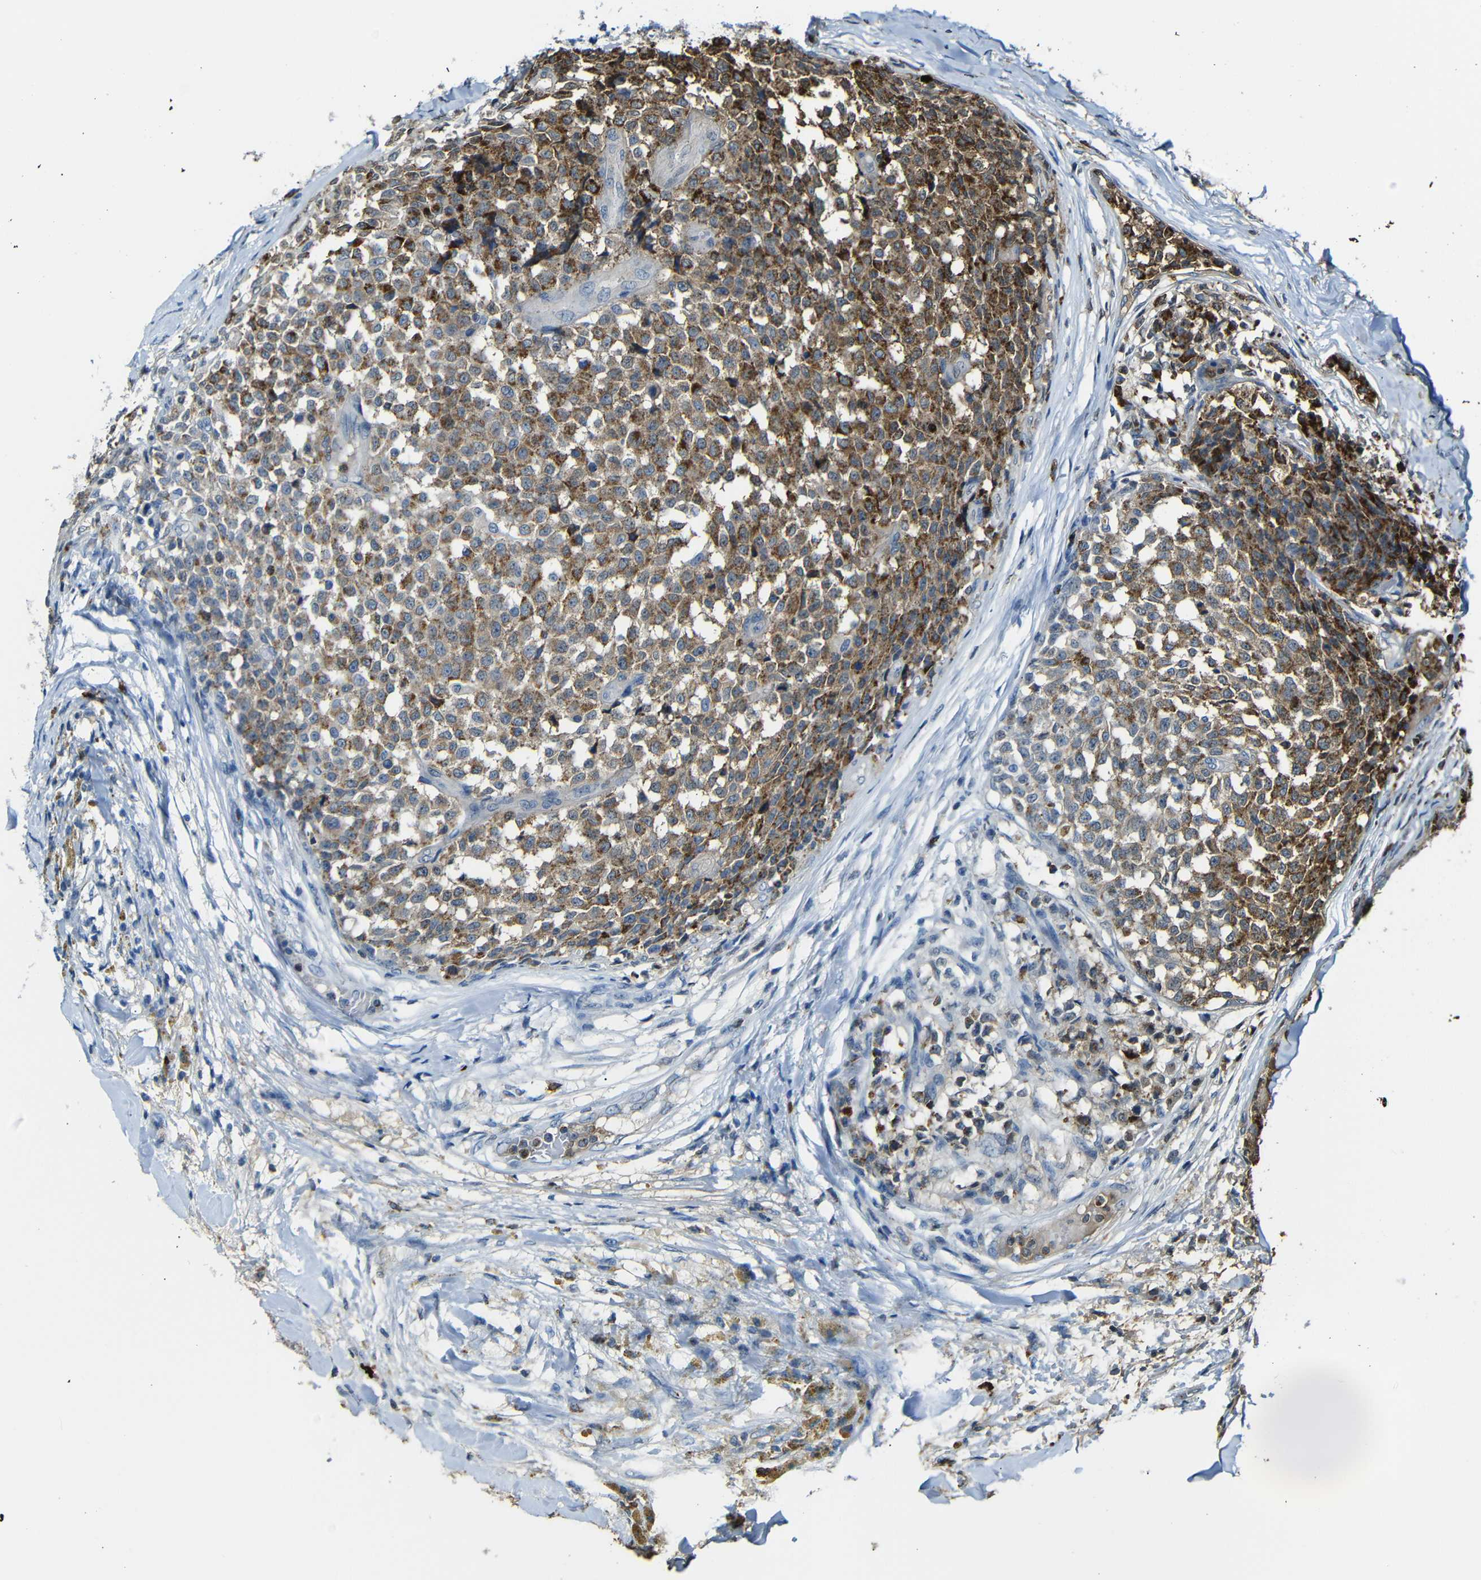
{"staining": {"intensity": "moderate", "quantity": "25%-75%", "location": "cytoplasmic/membranous"}, "tissue": "testis cancer", "cell_type": "Tumor cells", "image_type": "cancer", "snomed": [{"axis": "morphology", "description": "Seminoma, NOS"}, {"axis": "topography", "description": "Testis"}], "caption": "Immunohistochemical staining of testis cancer displays medium levels of moderate cytoplasmic/membranous positivity in approximately 25%-75% of tumor cells. Nuclei are stained in blue.", "gene": "SERPINA1", "patient": {"sex": "male", "age": 59}}